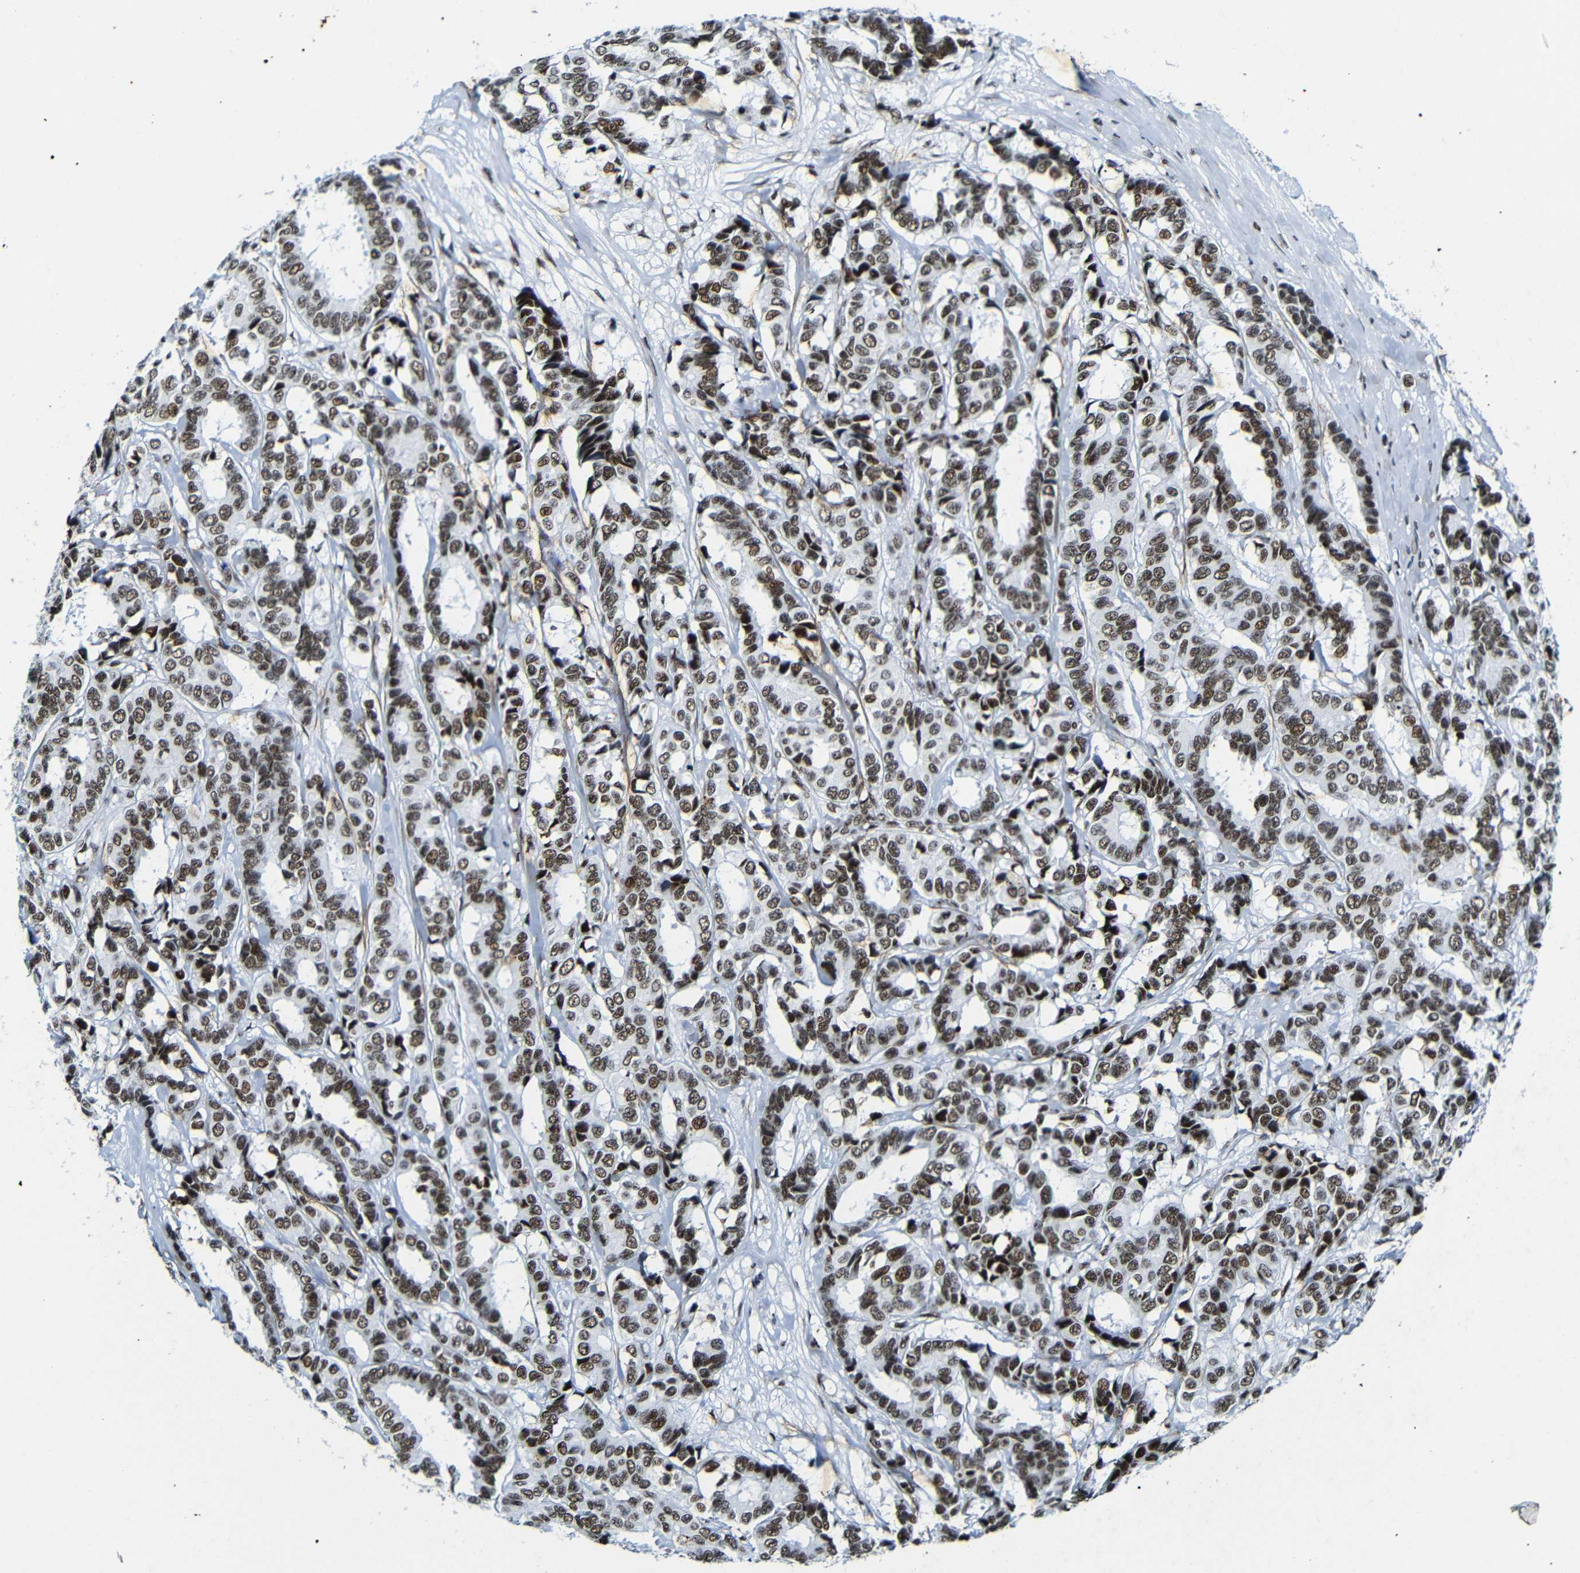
{"staining": {"intensity": "moderate", "quantity": ">75%", "location": "nuclear"}, "tissue": "breast cancer", "cell_type": "Tumor cells", "image_type": "cancer", "snomed": [{"axis": "morphology", "description": "Duct carcinoma"}, {"axis": "topography", "description": "Breast"}], "caption": "Immunohistochemistry (IHC) histopathology image of neoplastic tissue: human breast cancer (intraductal carcinoma) stained using immunohistochemistry (IHC) exhibits medium levels of moderate protein expression localized specifically in the nuclear of tumor cells, appearing as a nuclear brown color.", "gene": "SRSF1", "patient": {"sex": "female", "age": 87}}